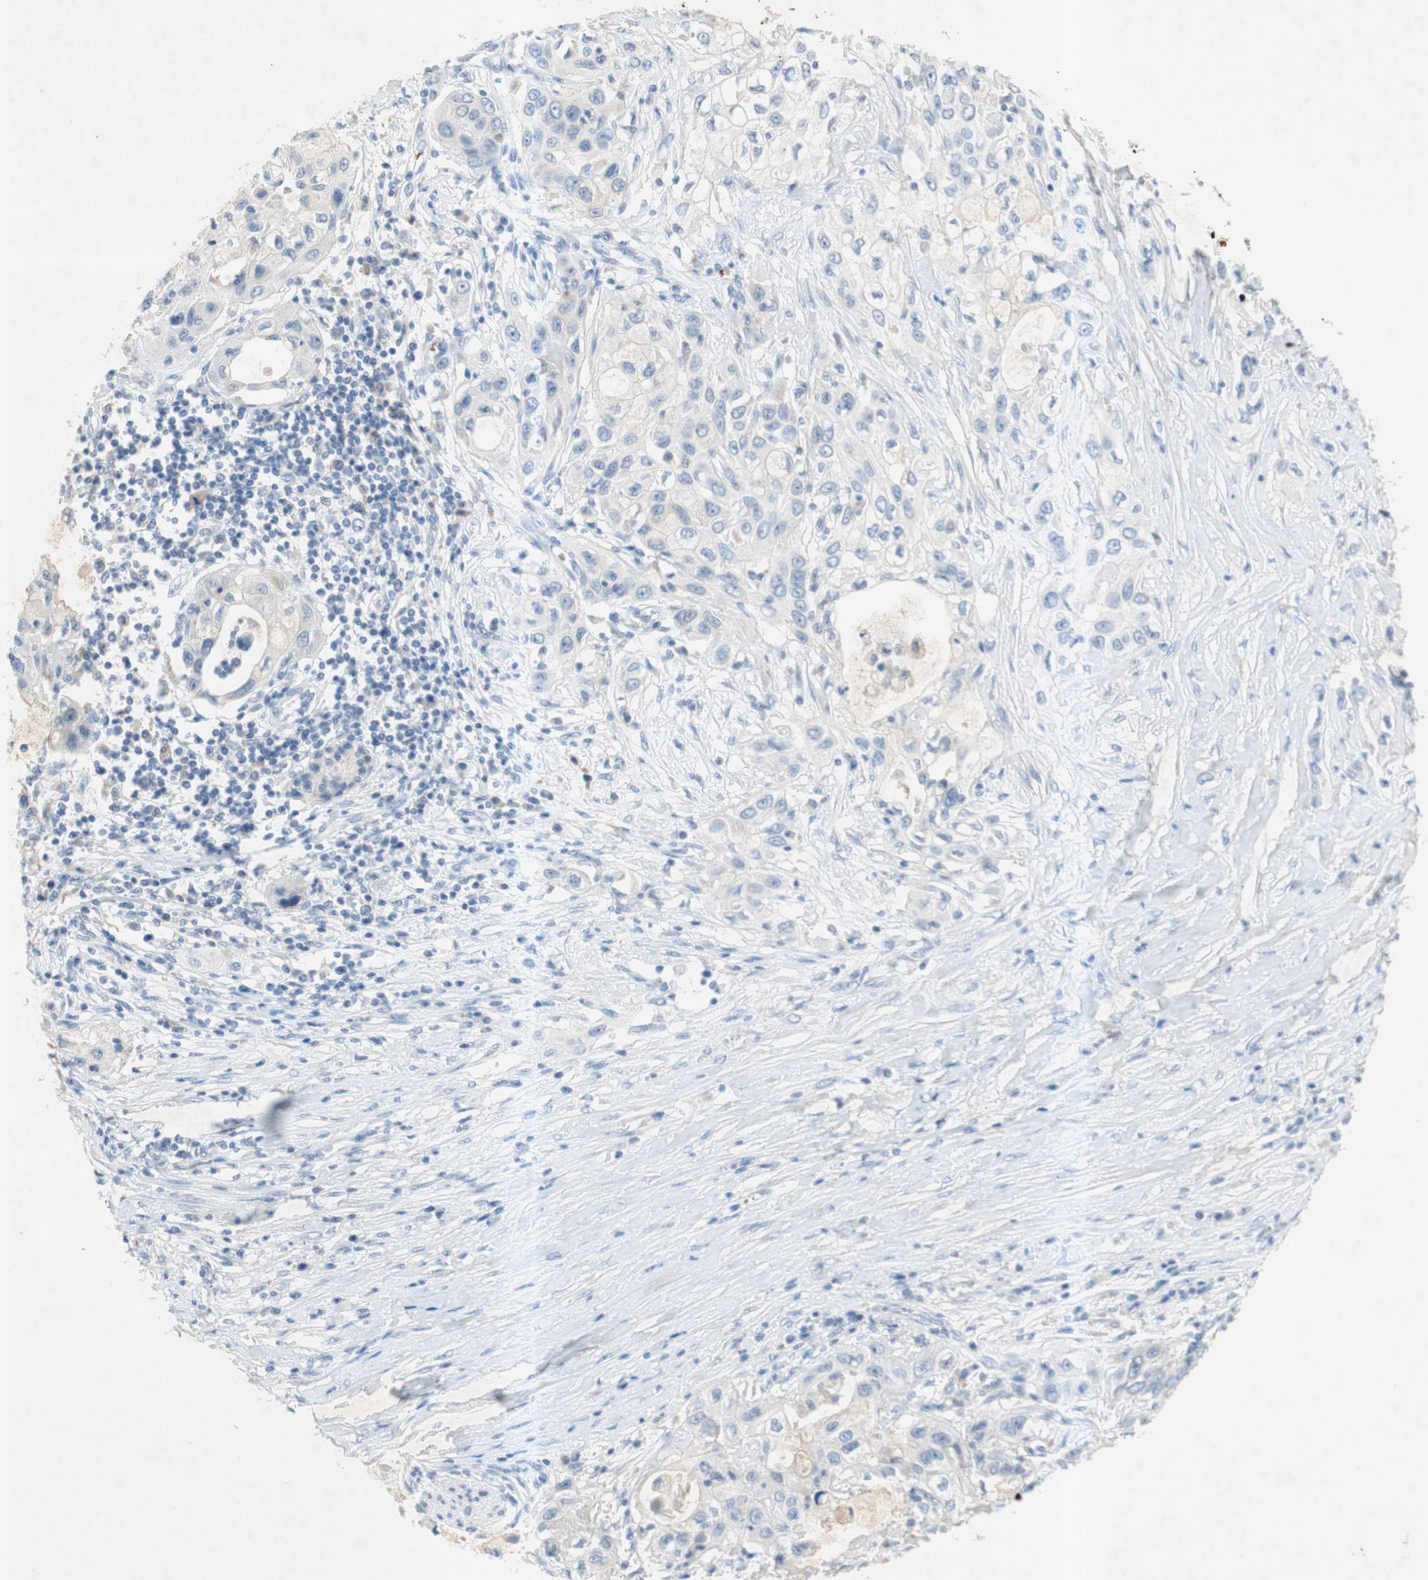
{"staining": {"intensity": "negative", "quantity": "none", "location": "none"}, "tissue": "pancreatic cancer", "cell_type": "Tumor cells", "image_type": "cancer", "snomed": [{"axis": "morphology", "description": "Adenocarcinoma, NOS"}, {"axis": "topography", "description": "Pancreas"}], "caption": "Tumor cells are negative for brown protein staining in pancreatic cancer (adenocarcinoma).", "gene": "EPO", "patient": {"sex": "female", "age": 70}}